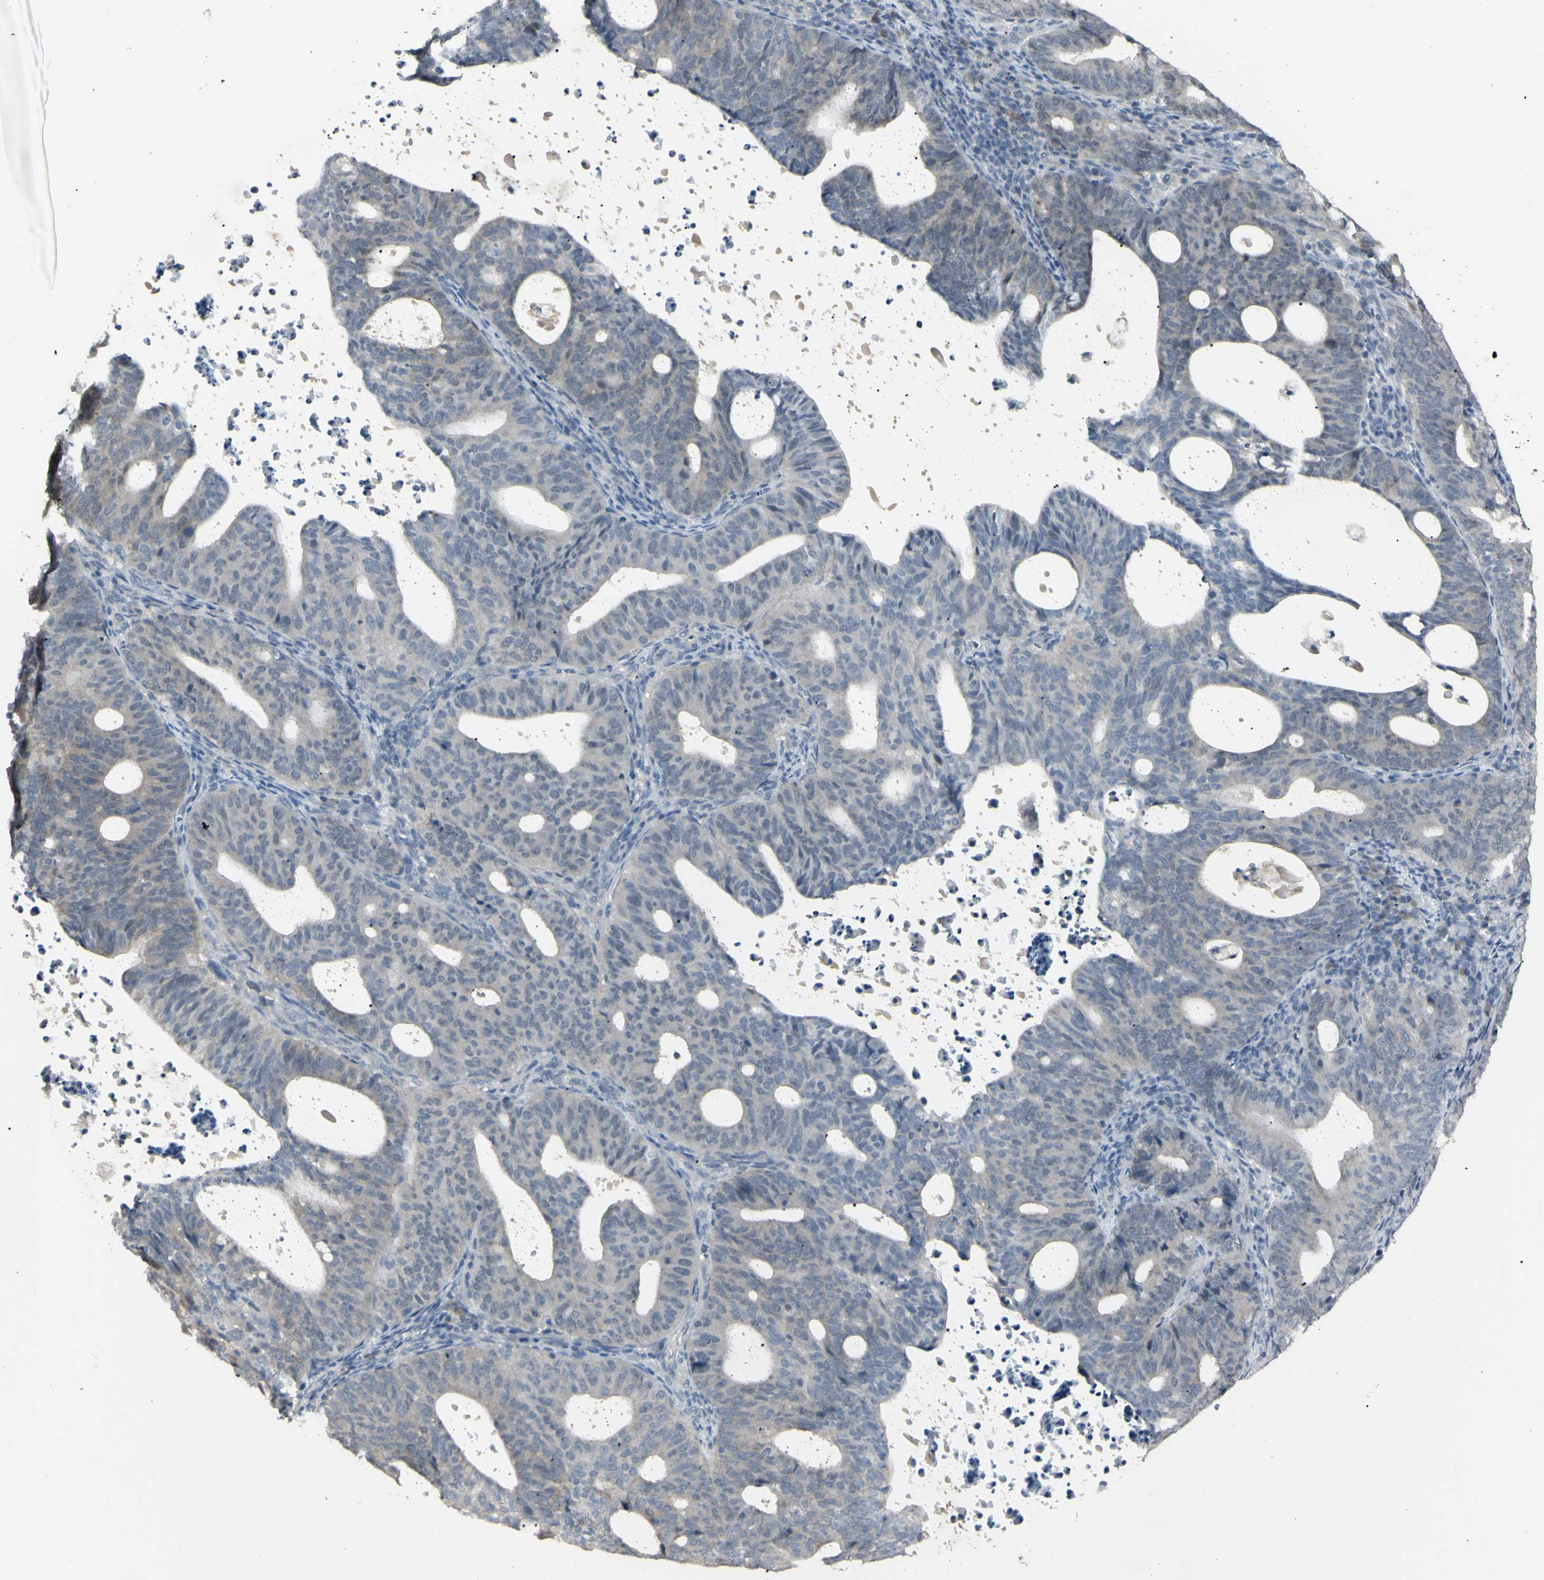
{"staining": {"intensity": "weak", "quantity": "25%-75%", "location": "cytoplasmic/membranous"}, "tissue": "endometrial cancer", "cell_type": "Tumor cells", "image_type": "cancer", "snomed": [{"axis": "morphology", "description": "Adenocarcinoma, NOS"}, {"axis": "topography", "description": "Uterus"}], "caption": "Endometrial cancer (adenocarcinoma) tissue displays weak cytoplasmic/membranous staining in approximately 25%-75% of tumor cells, visualized by immunohistochemistry.", "gene": "PIAS4", "patient": {"sex": "female", "age": 83}}